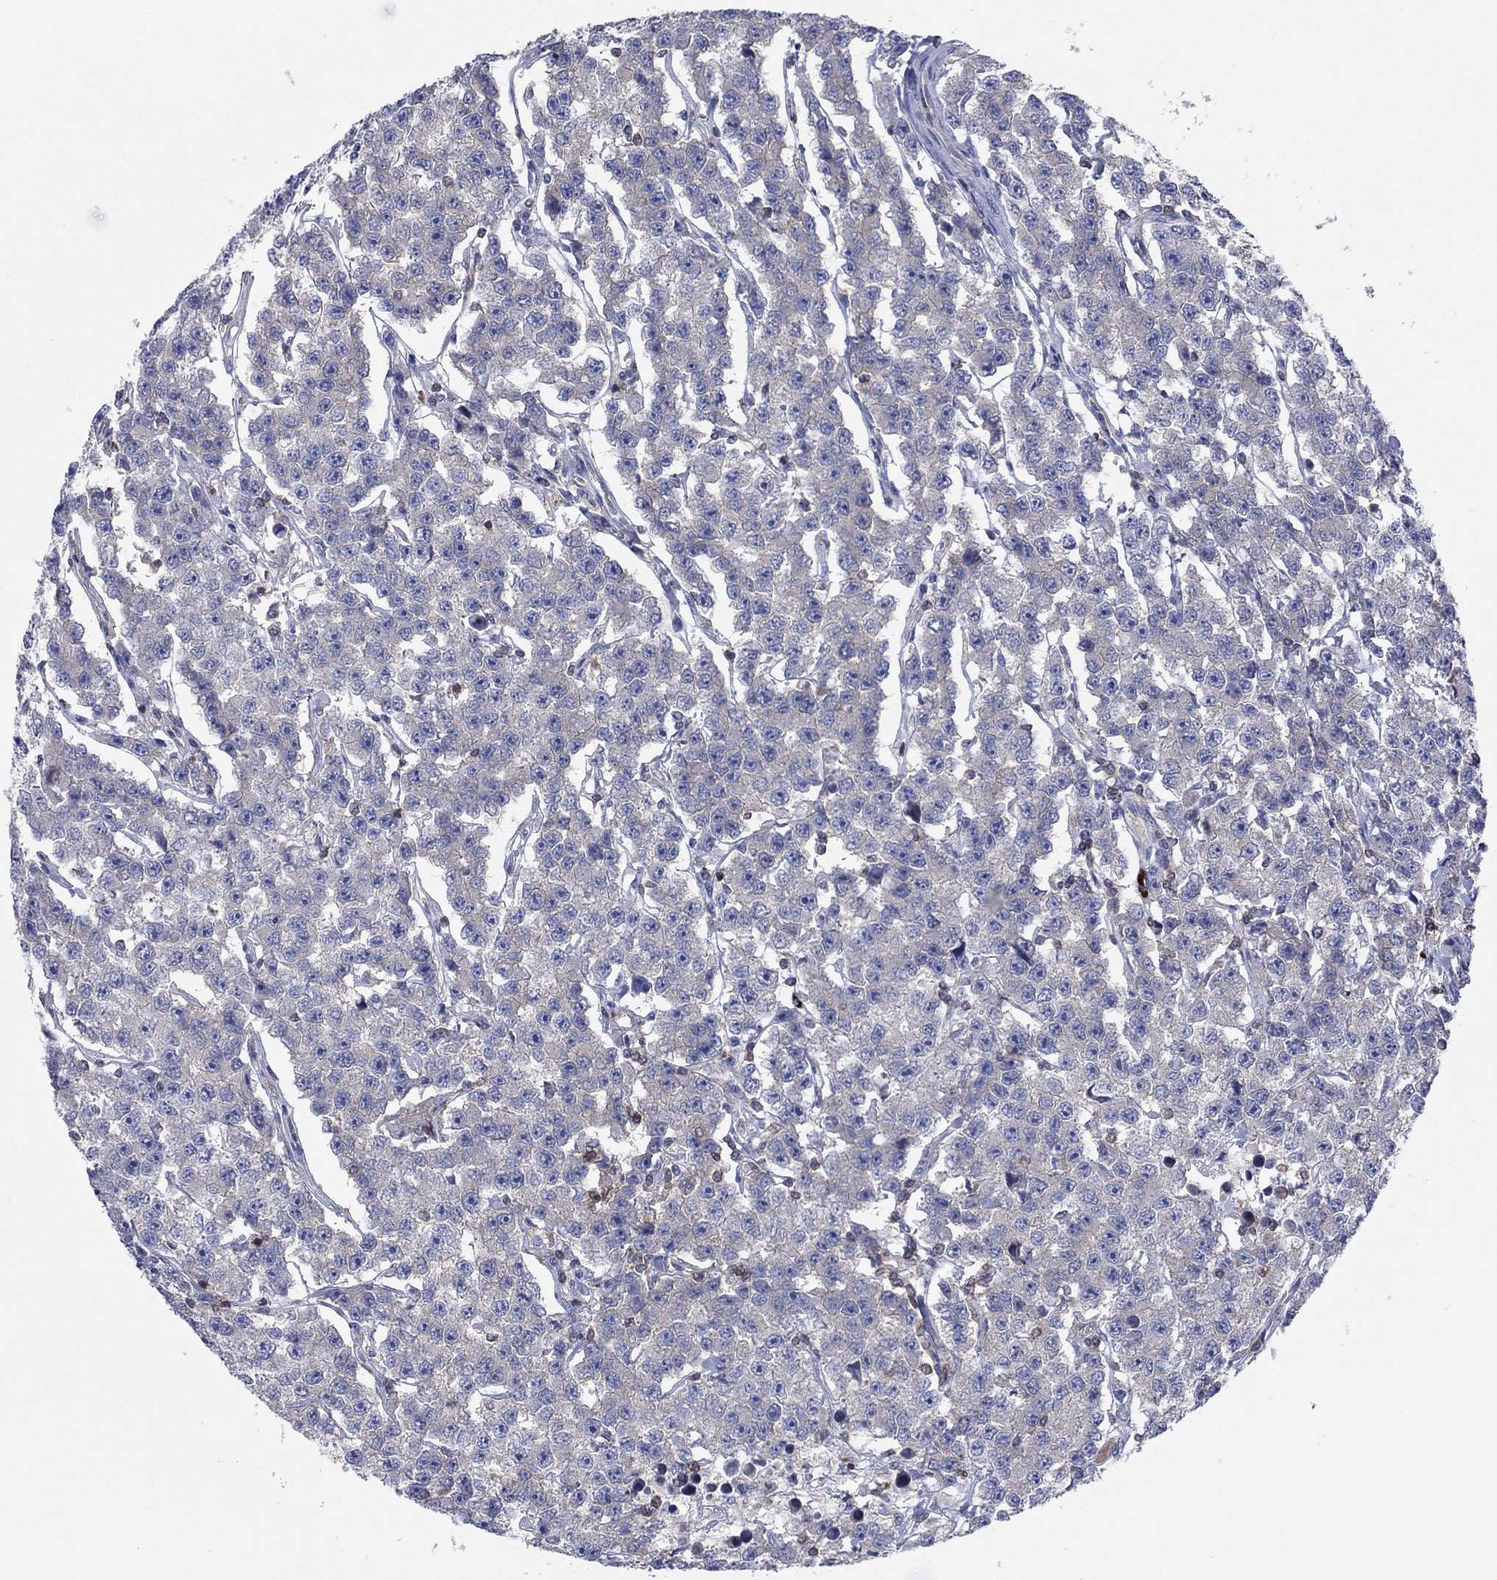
{"staining": {"intensity": "weak", "quantity": "<25%", "location": "cytoplasmic/membranous"}, "tissue": "testis cancer", "cell_type": "Tumor cells", "image_type": "cancer", "snomed": [{"axis": "morphology", "description": "Seminoma, NOS"}, {"axis": "topography", "description": "Testis"}], "caption": "Tumor cells are negative for protein expression in human seminoma (testis).", "gene": "PVR", "patient": {"sex": "male", "age": 59}}